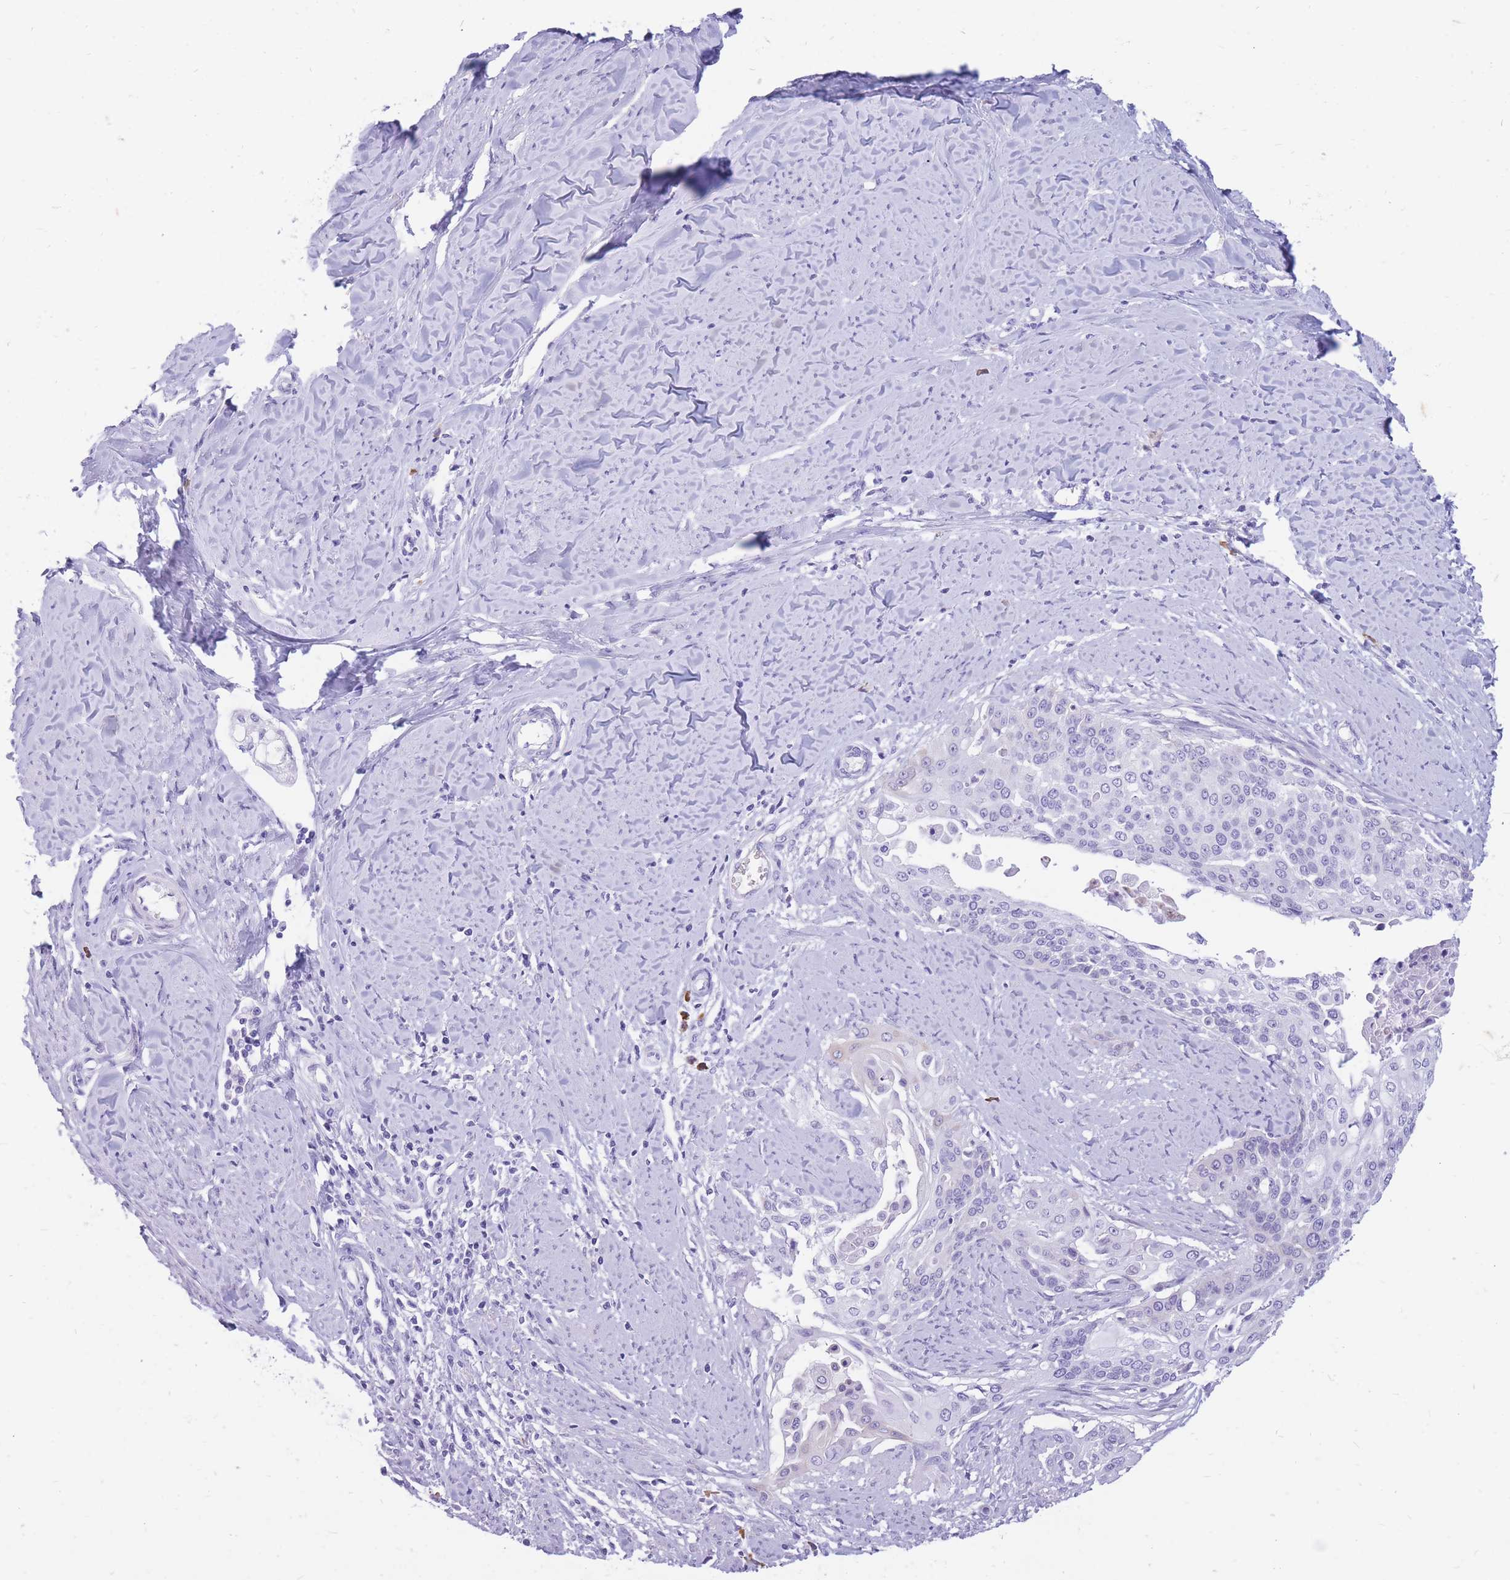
{"staining": {"intensity": "negative", "quantity": "none", "location": "none"}, "tissue": "cervical cancer", "cell_type": "Tumor cells", "image_type": "cancer", "snomed": [{"axis": "morphology", "description": "Squamous cell carcinoma, NOS"}, {"axis": "topography", "description": "Cervix"}], "caption": "High magnification brightfield microscopy of squamous cell carcinoma (cervical) stained with DAB (3,3'-diaminobenzidine) (brown) and counterstained with hematoxylin (blue): tumor cells show no significant expression.", "gene": "ZFP37", "patient": {"sex": "female", "age": 44}}